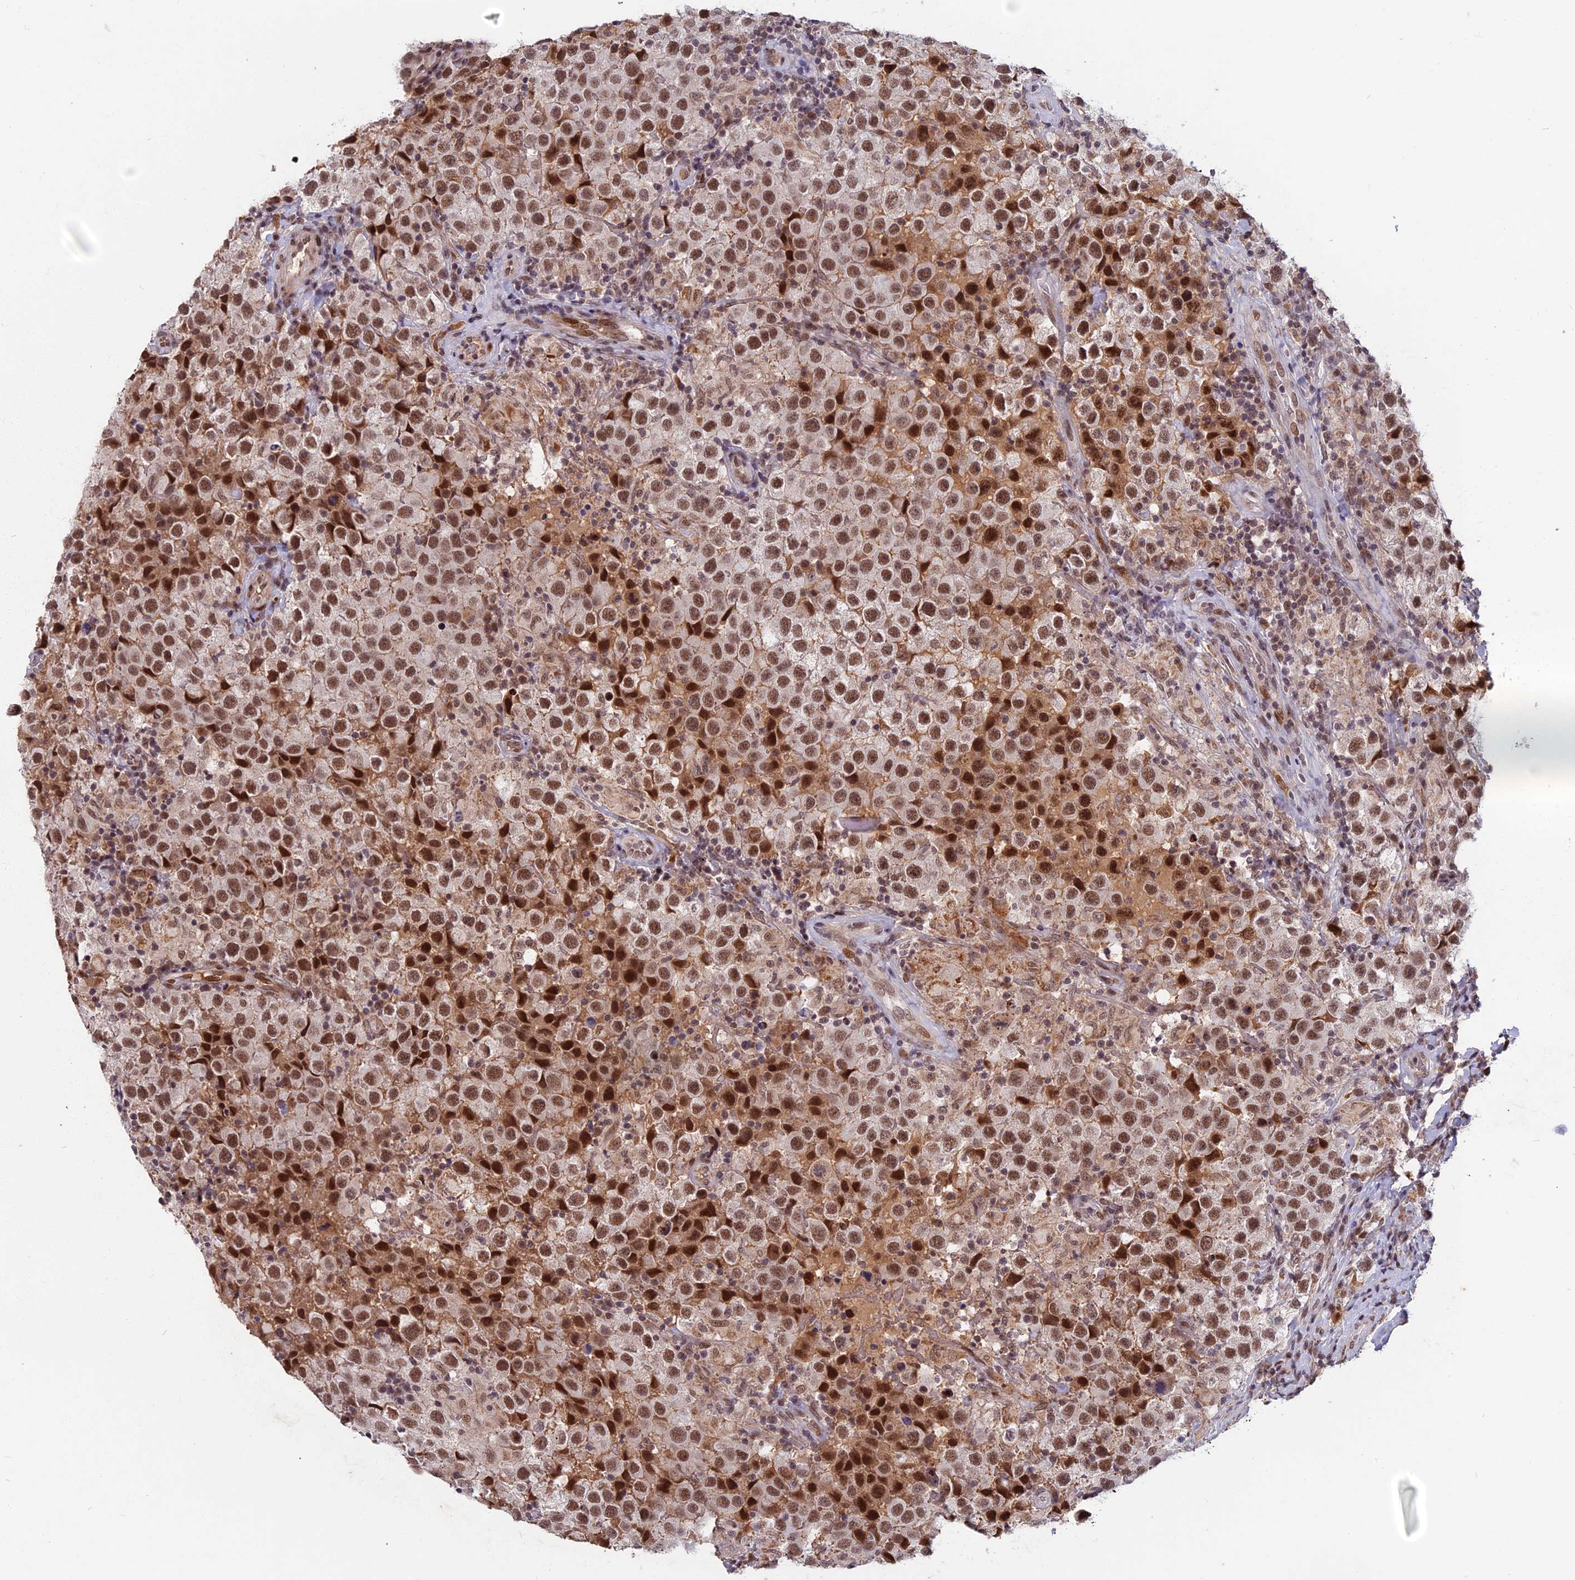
{"staining": {"intensity": "moderate", "quantity": ">75%", "location": "nuclear"}, "tissue": "testis cancer", "cell_type": "Tumor cells", "image_type": "cancer", "snomed": [{"axis": "morphology", "description": "Seminoma, NOS"}, {"axis": "morphology", "description": "Carcinoma, Embryonal, NOS"}, {"axis": "topography", "description": "Testis"}], "caption": "This micrograph displays IHC staining of testis cancer, with medium moderate nuclear expression in about >75% of tumor cells.", "gene": "CDC7", "patient": {"sex": "male", "age": 41}}